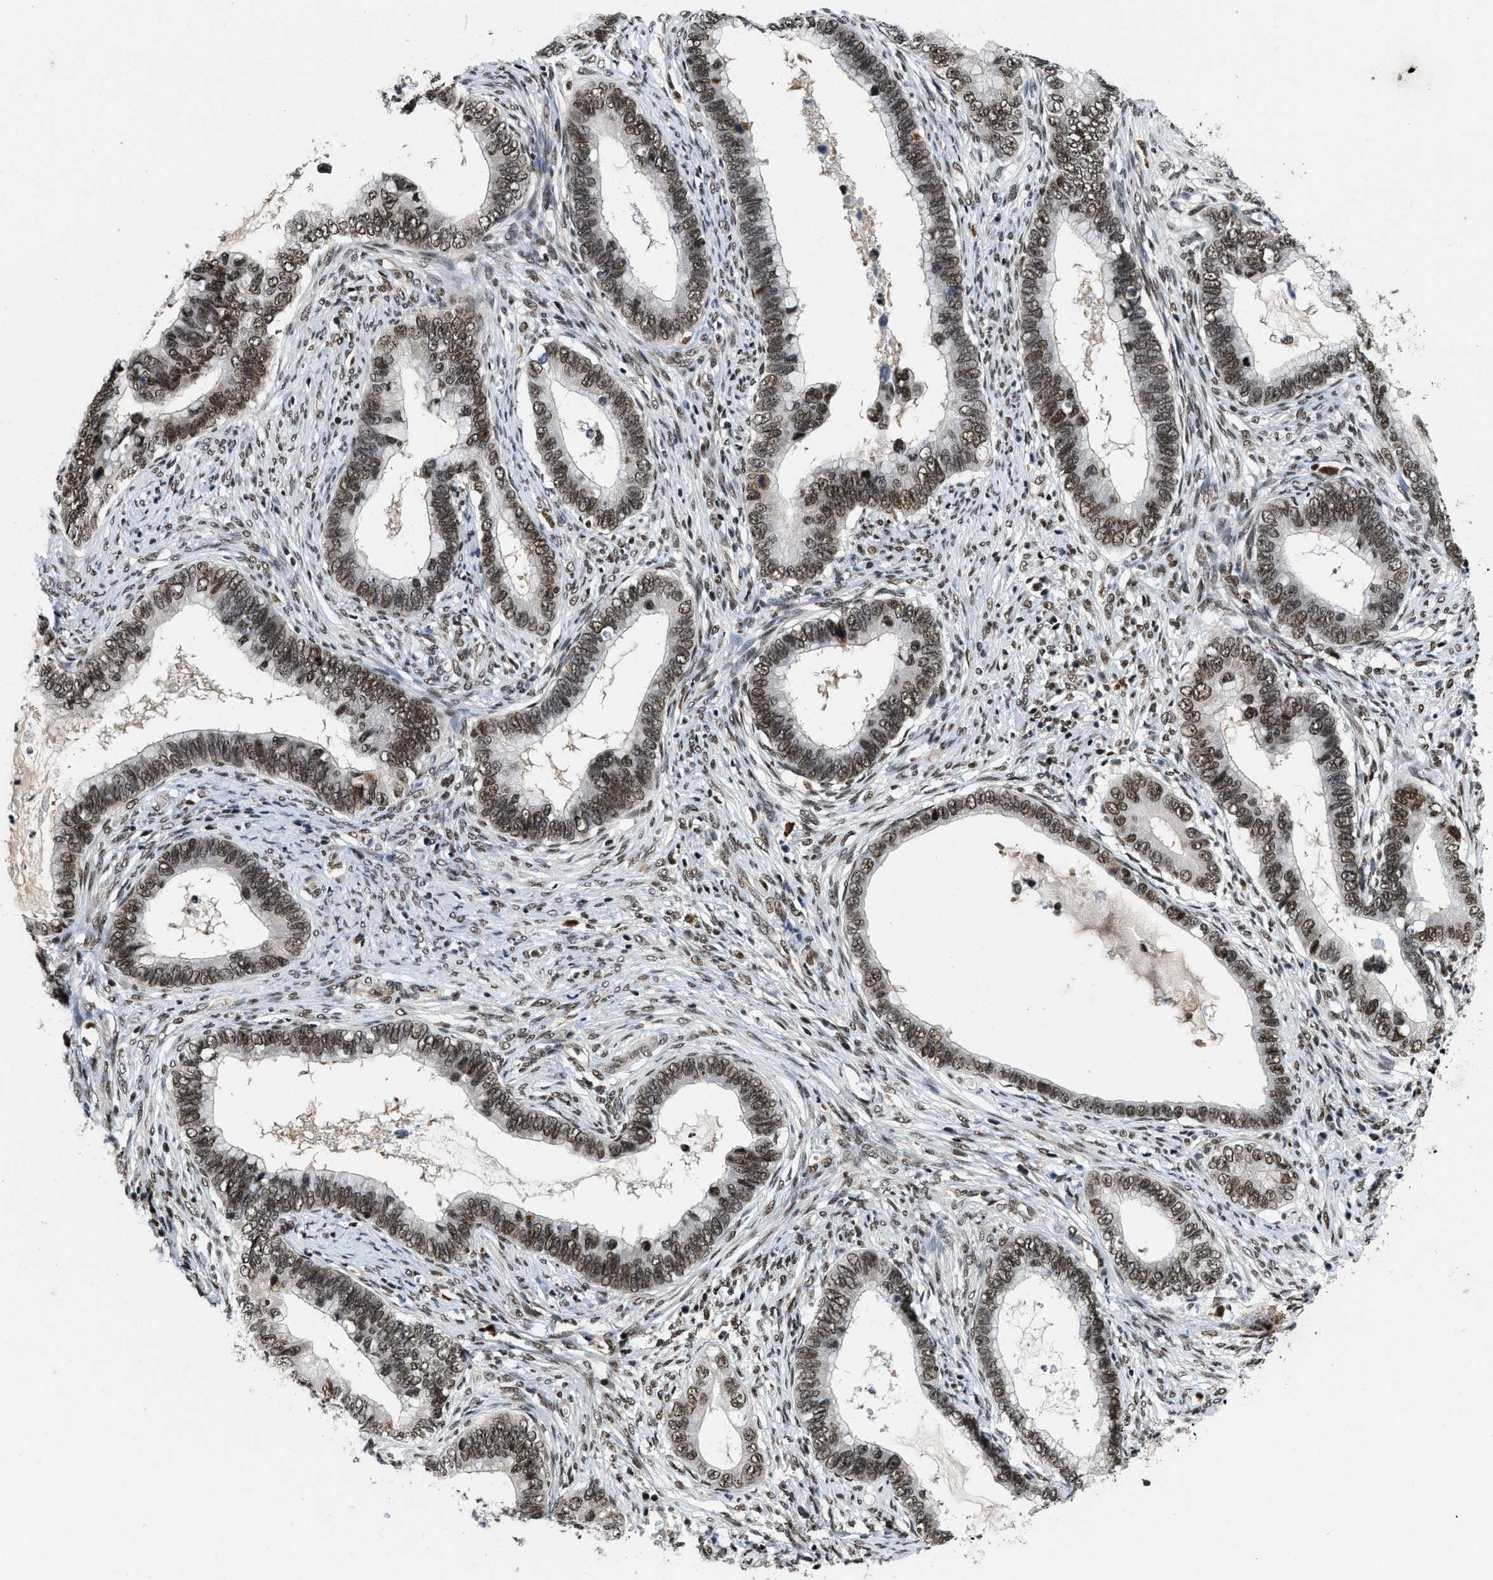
{"staining": {"intensity": "moderate", "quantity": ">75%", "location": "nuclear"}, "tissue": "cervical cancer", "cell_type": "Tumor cells", "image_type": "cancer", "snomed": [{"axis": "morphology", "description": "Adenocarcinoma, NOS"}, {"axis": "topography", "description": "Cervix"}], "caption": "Immunohistochemical staining of human cervical adenocarcinoma reveals medium levels of moderate nuclear staining in about >75% of tumor cells.", "gene": "SAFB", "patient": {"sex": "female", "age": 44}}